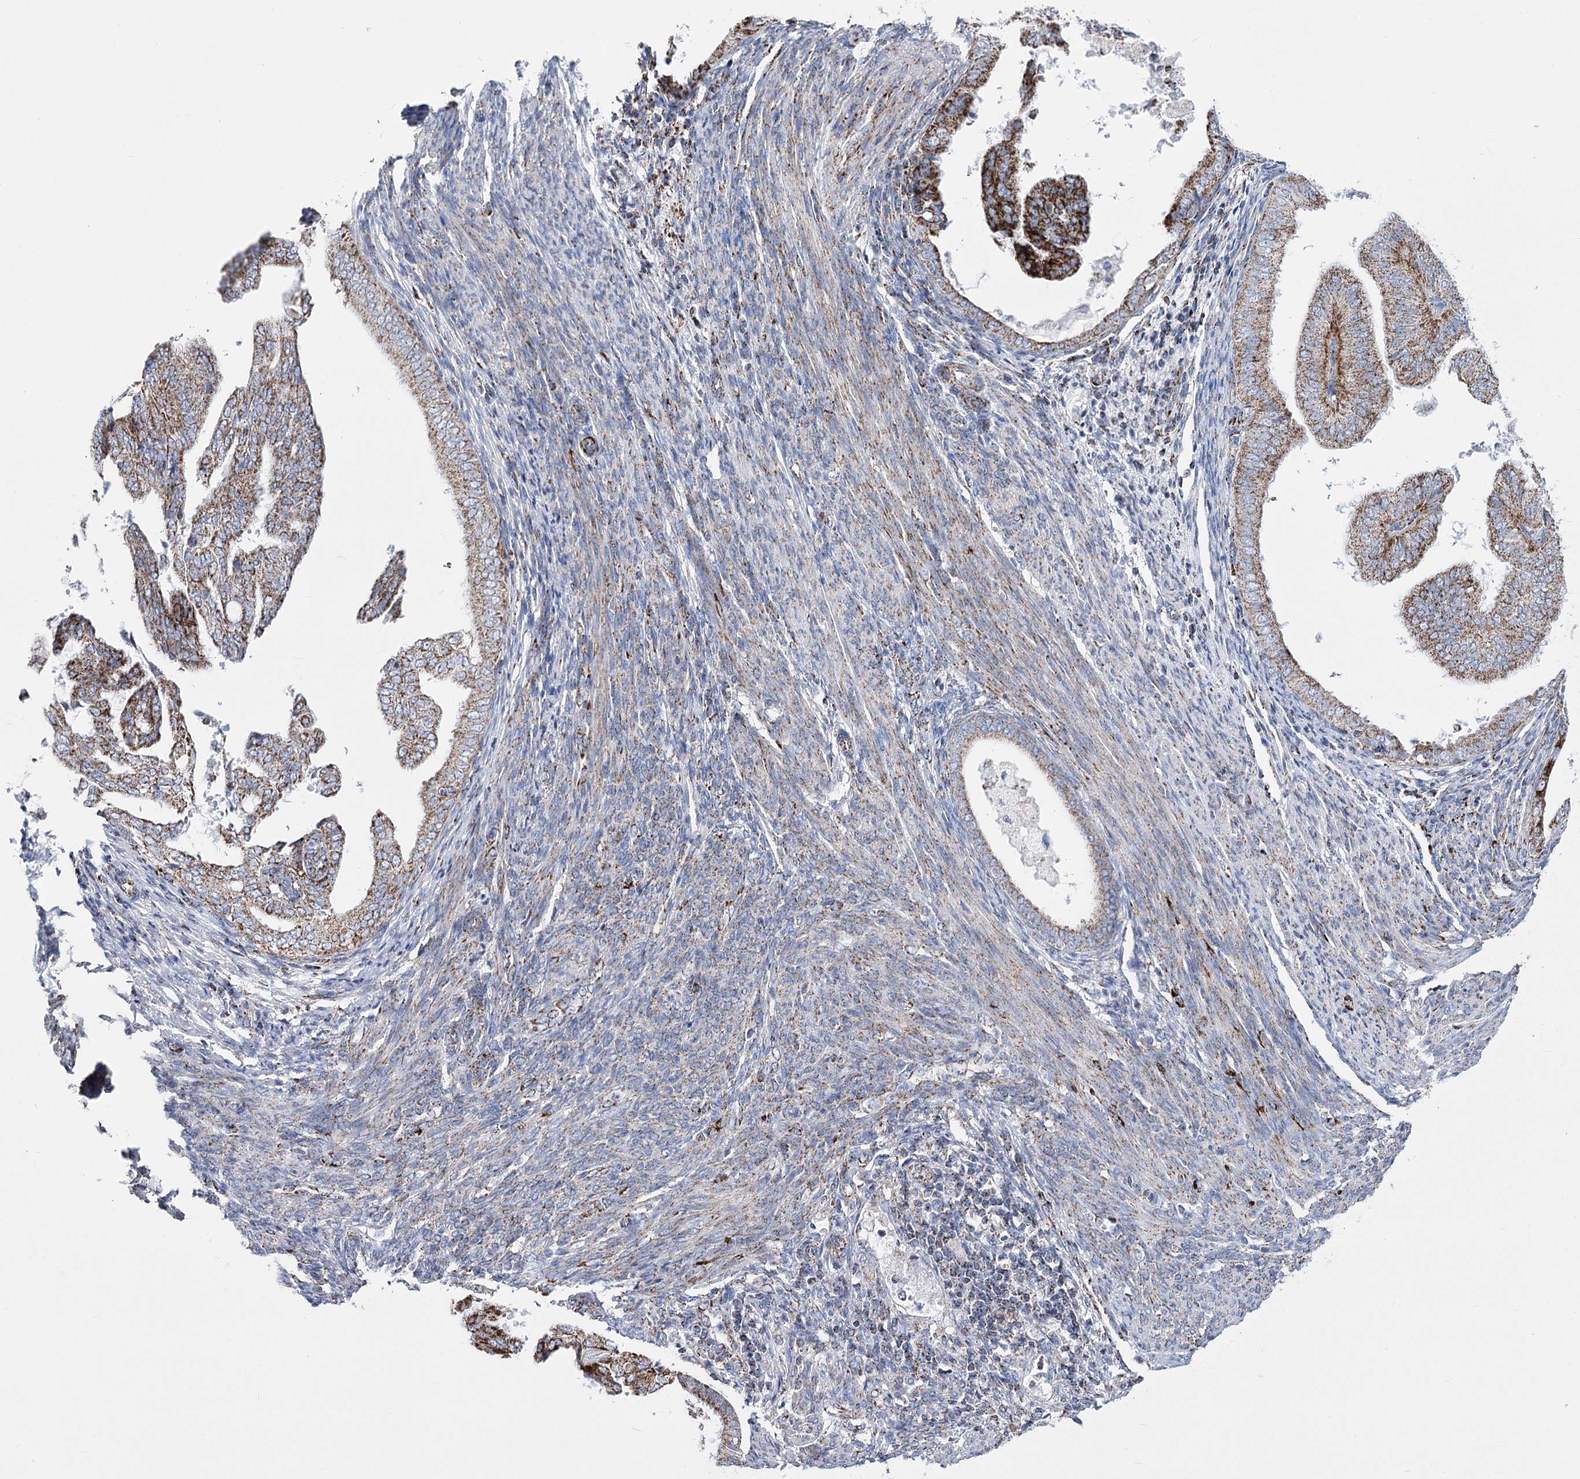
{"staining": {"intensity": "strong", "quantity": ">75%", "location": "cytoplasmic/membranous"}, "tissue": "endometrial cancer", "cell_type": "Tumor cells", "image_type": "cancer", "snomed": [{"axis": "morphology", "description": "Adenocarcinoma, NOS"}, {"axis": "topography", "description": "Endometrium"}], "caption": "Protein staining of endometrial cancer tissue exhibits strong cytoplasmic/membranous staining in approximately >75% of tumor cells. Using DAB (3,3'-diaminobenzidine) (brown) and hematoxylin (blue) stains, captured at high magnification using brightfield microscopy.", "gene": "PDHB", "patient": {"sex": "female", "age": 58}}